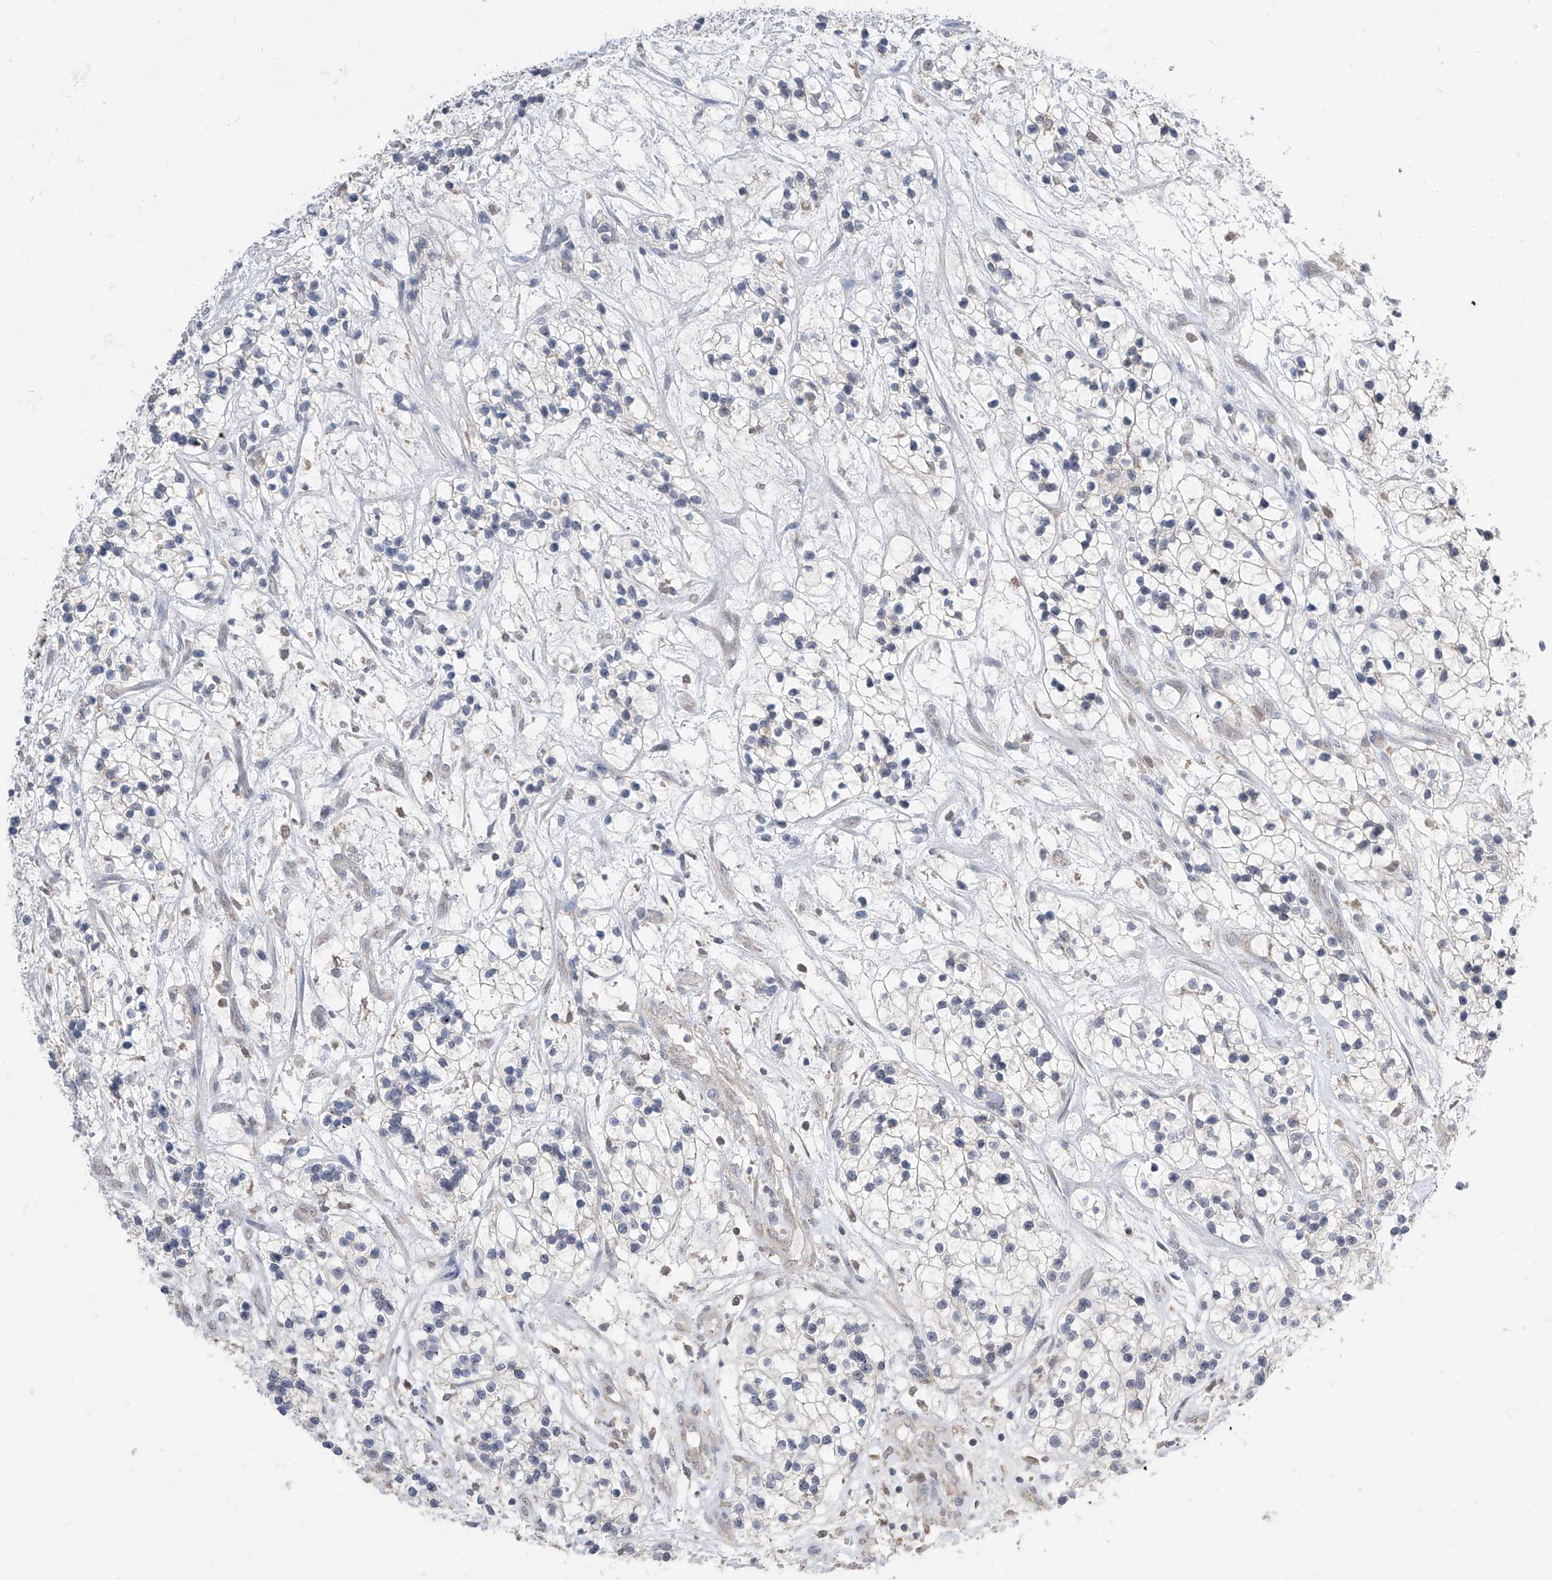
{"staining": {"intensity": "negative", "quantity": "none", "location": "none"}, "tissue": "renal cancer", "cell_type": "Tumor cells", "image_type": "cancer", "snomed": [{"axis": "morphology", "description": "Adenocarcinoma, NOS"}, {"axis": "topography", "description": "Kidney"}], "caption": "This is a histopathology image of immunohistochemistry (IHC) staining of renal cancer, which shows no expression in tumor cells. The staining was performed using DAB (3,3'-diaminobenzidine) to visualize the protein expression in brown, while the nuclei were stained in blue with hematoxylin (Magnification: 20x).", "gene": "BROX", "patient": {"sex": "female", "age": 57}}